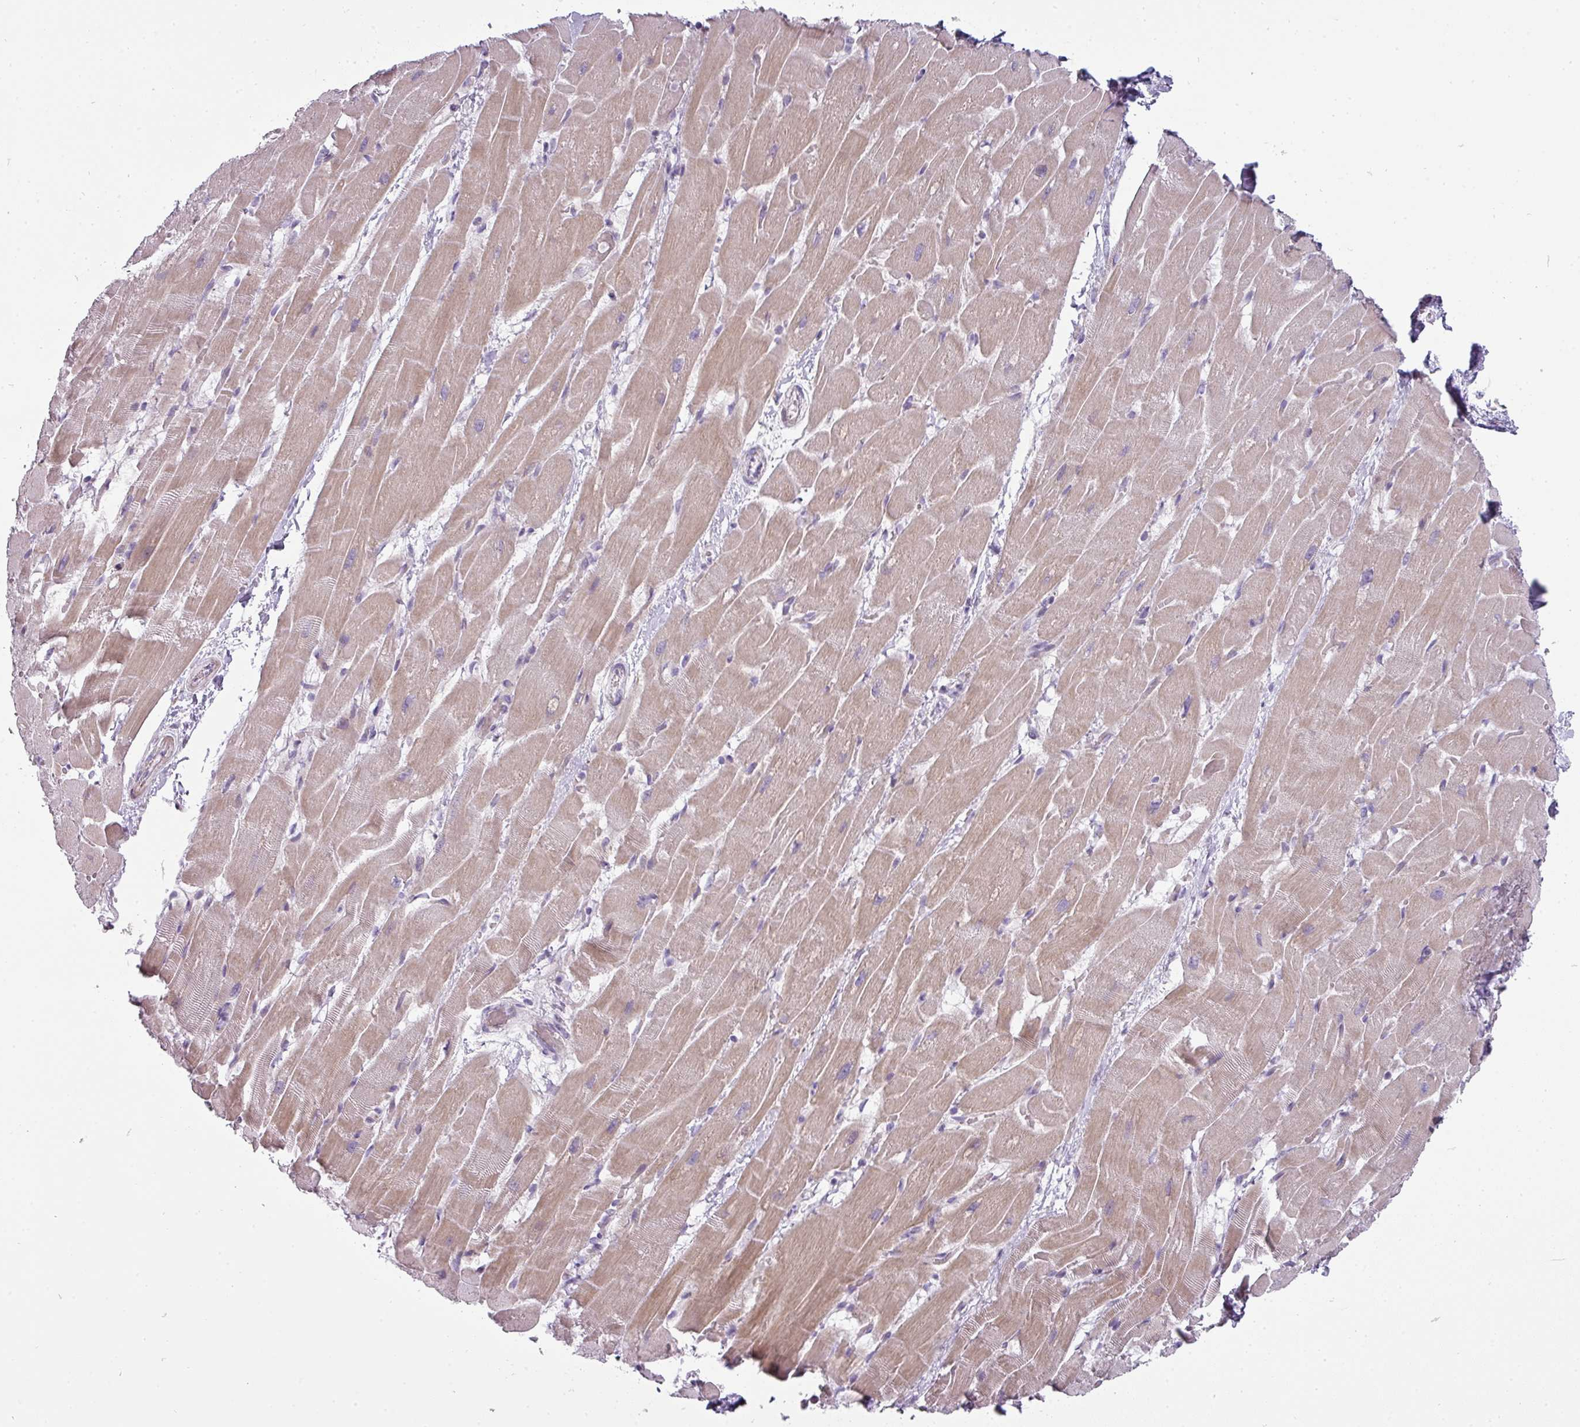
{"staining": {"intensity": "weak", "quantity": "25%-75%", "location": "cytoplasmic/membranous"}, "tissue": "heart muscle", "cell_type": "Cardiomyocytes", "image_type": "normal", "snomed": [{"axis": "morphology", "description": "Normal tissue, NOS"}, {"axis": "topography", "description": "Heart"}], "caption": "DAB immunohistochemical staining of normal human heart muscle exhibits weak cytoplasmic/membranous protein positivity in about 25%-75% of cardiomyocytes.", "gene": "CHRDL1", "patient": {"sex": "male", "age": 37}}